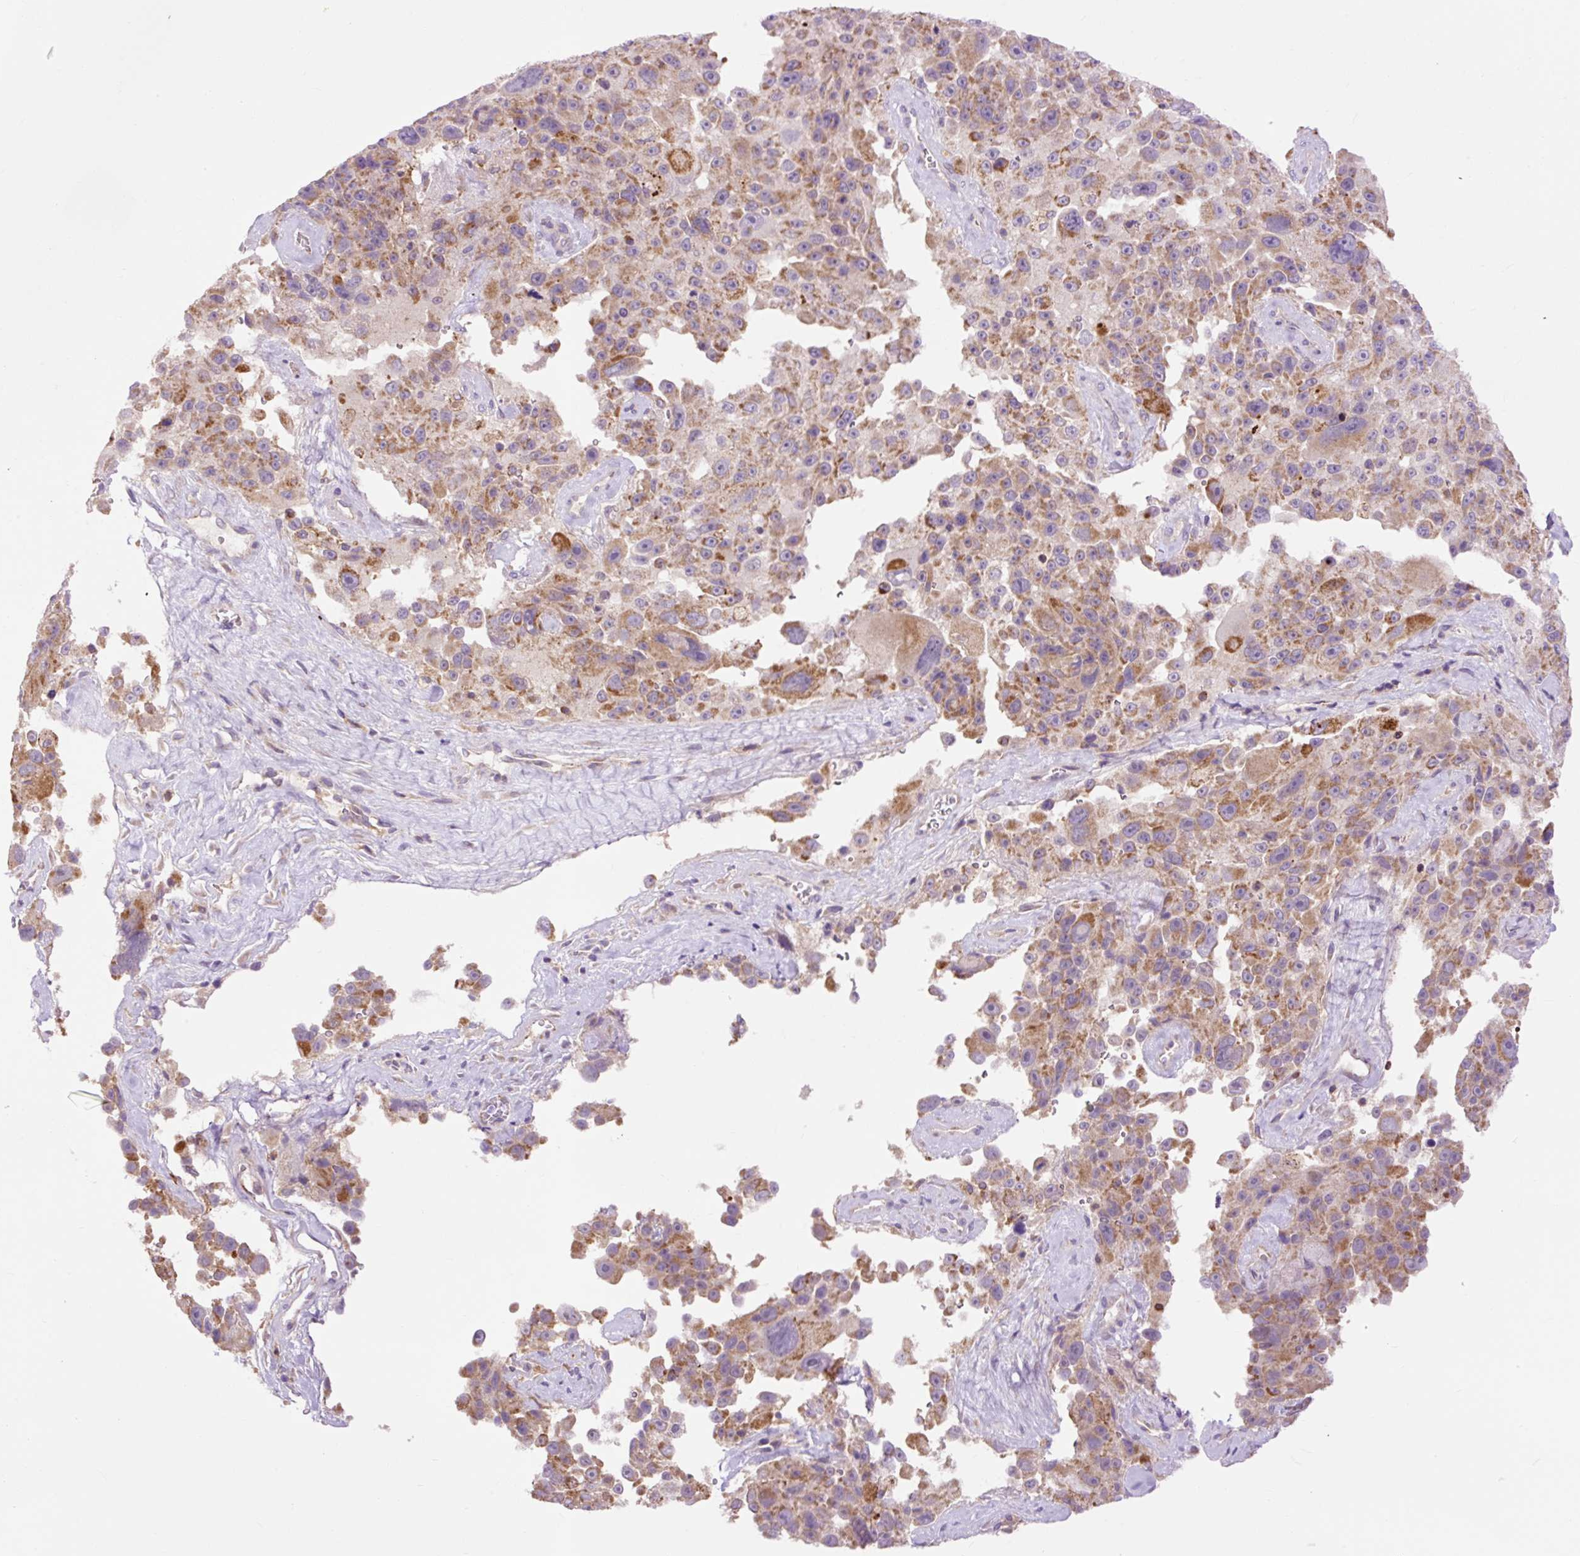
{"staining": {"intensity": "moderate", "quantity": ">75%", "location": "cytoplasmic/membranous"}, "tissue": "melanoma", "cell_type": "Tumor cells", "image_type": "cancer", "snomed": [{"axis": "morphology", "description": "Malignant melanoma, Metastatic site"}, {"axis": "topography", "description": "Lymph node"}], "caption": "High-magnification brightfield microscopy of melanoma stained with DAB (brown) and counterstained with hematoxylin (blue). tumor cells exhibit moderate cytoplasmic/membranous expression is appreciated in about>75% of cells.", "gene": "CD83", "patient": {"sex": "male", "age": 62}}